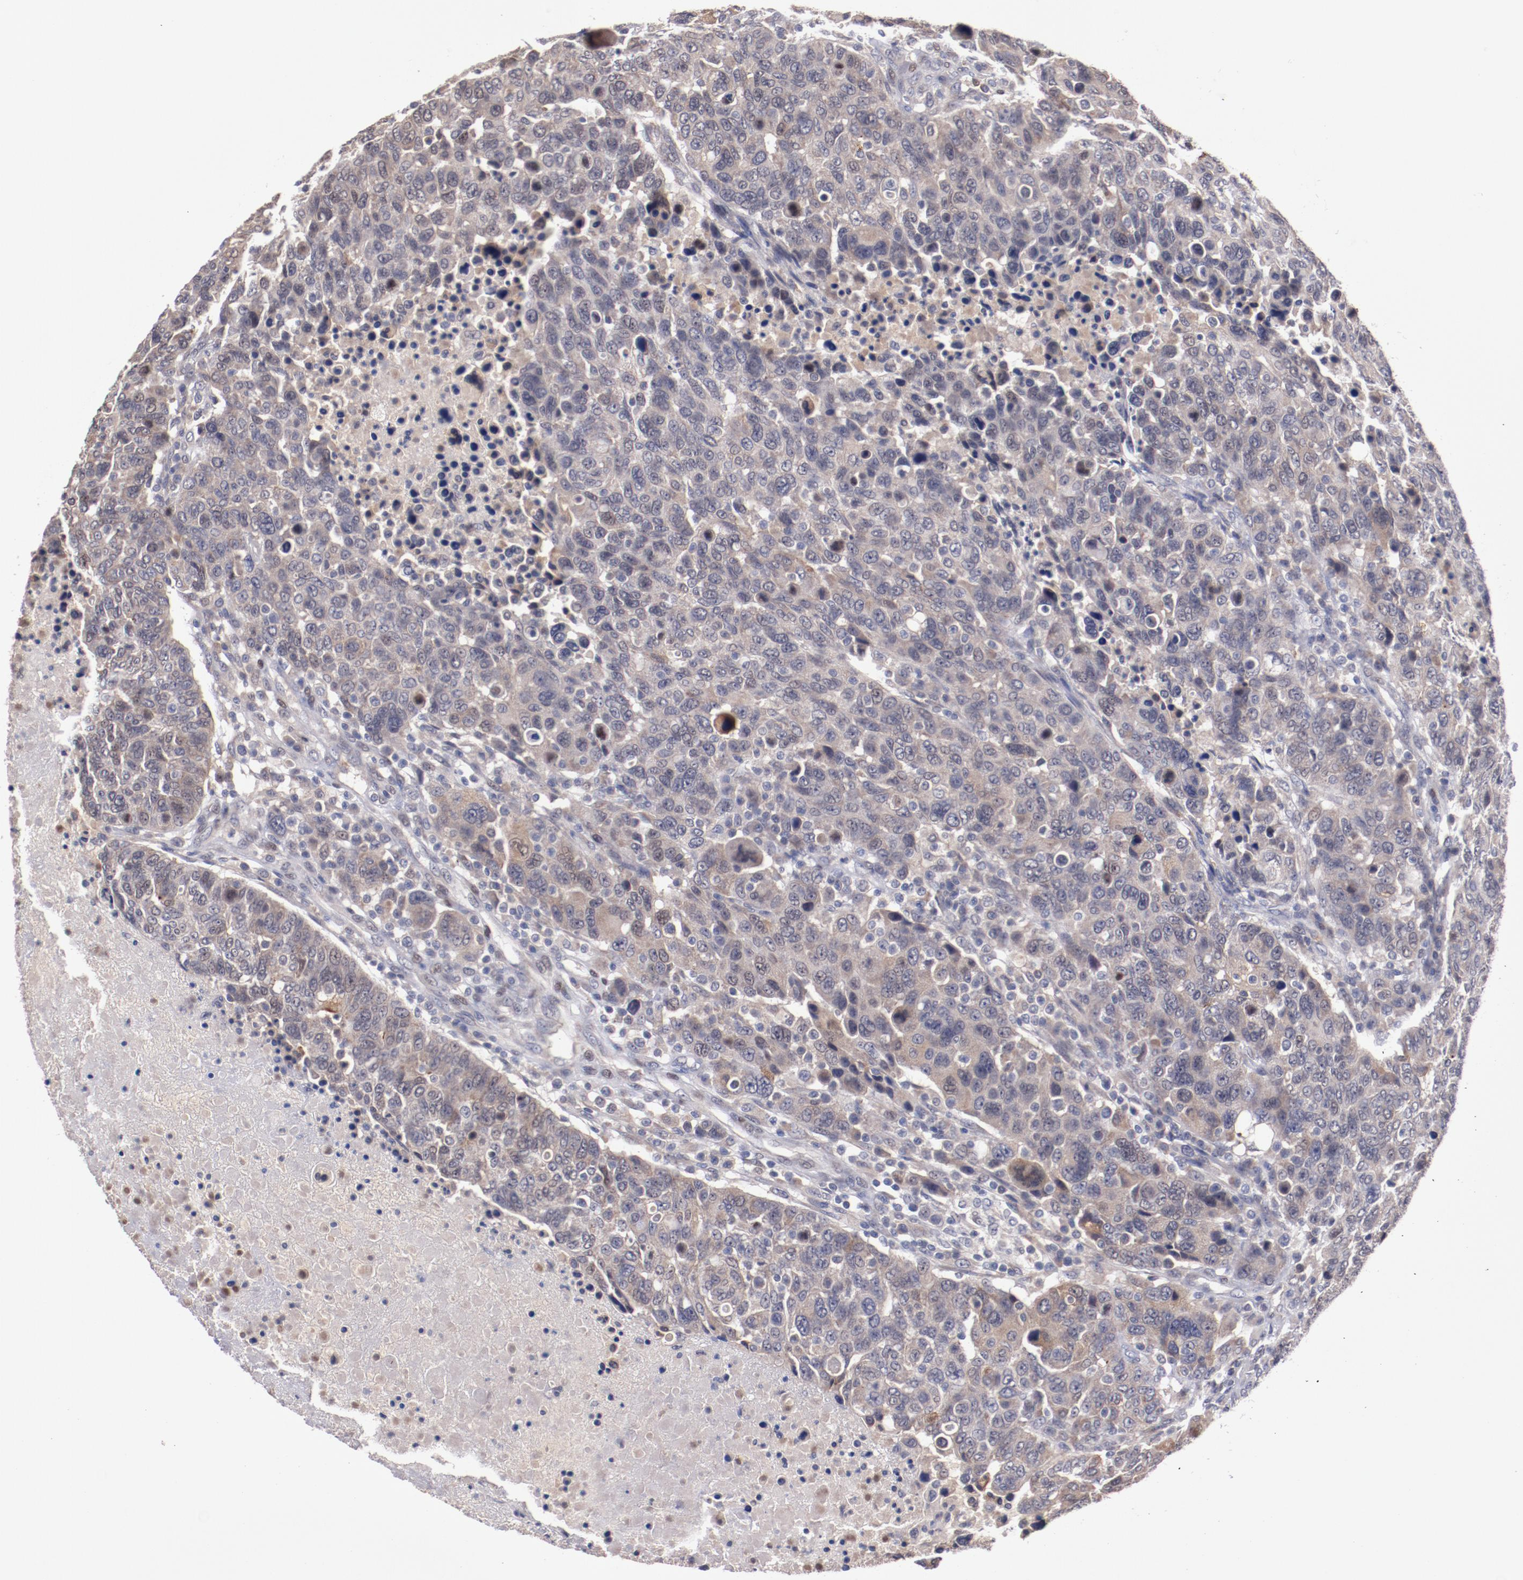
{"staining": {"intensity": "weak", "quantity": ">75%", "location": "cytoplasmic/membranous"}, "tissue": "breast cancer", "cell_type": "Tumor cells", "image_type": "cancer", "snomed": [{"axis": "morphology", "description": "Duct carcinoma"}, {"axis": "topography", "description": "Breast"}], "caption": "This histopathology image displays immunohistochemistry (IHC) staining of human breast cancer (invasive ductal carcinoma), with low weak cytoplasmic/membranous staining in approximately >75% of tumor cells.", "gene": "FAM81A", "patient": {"sex": "female", "age": 37}}